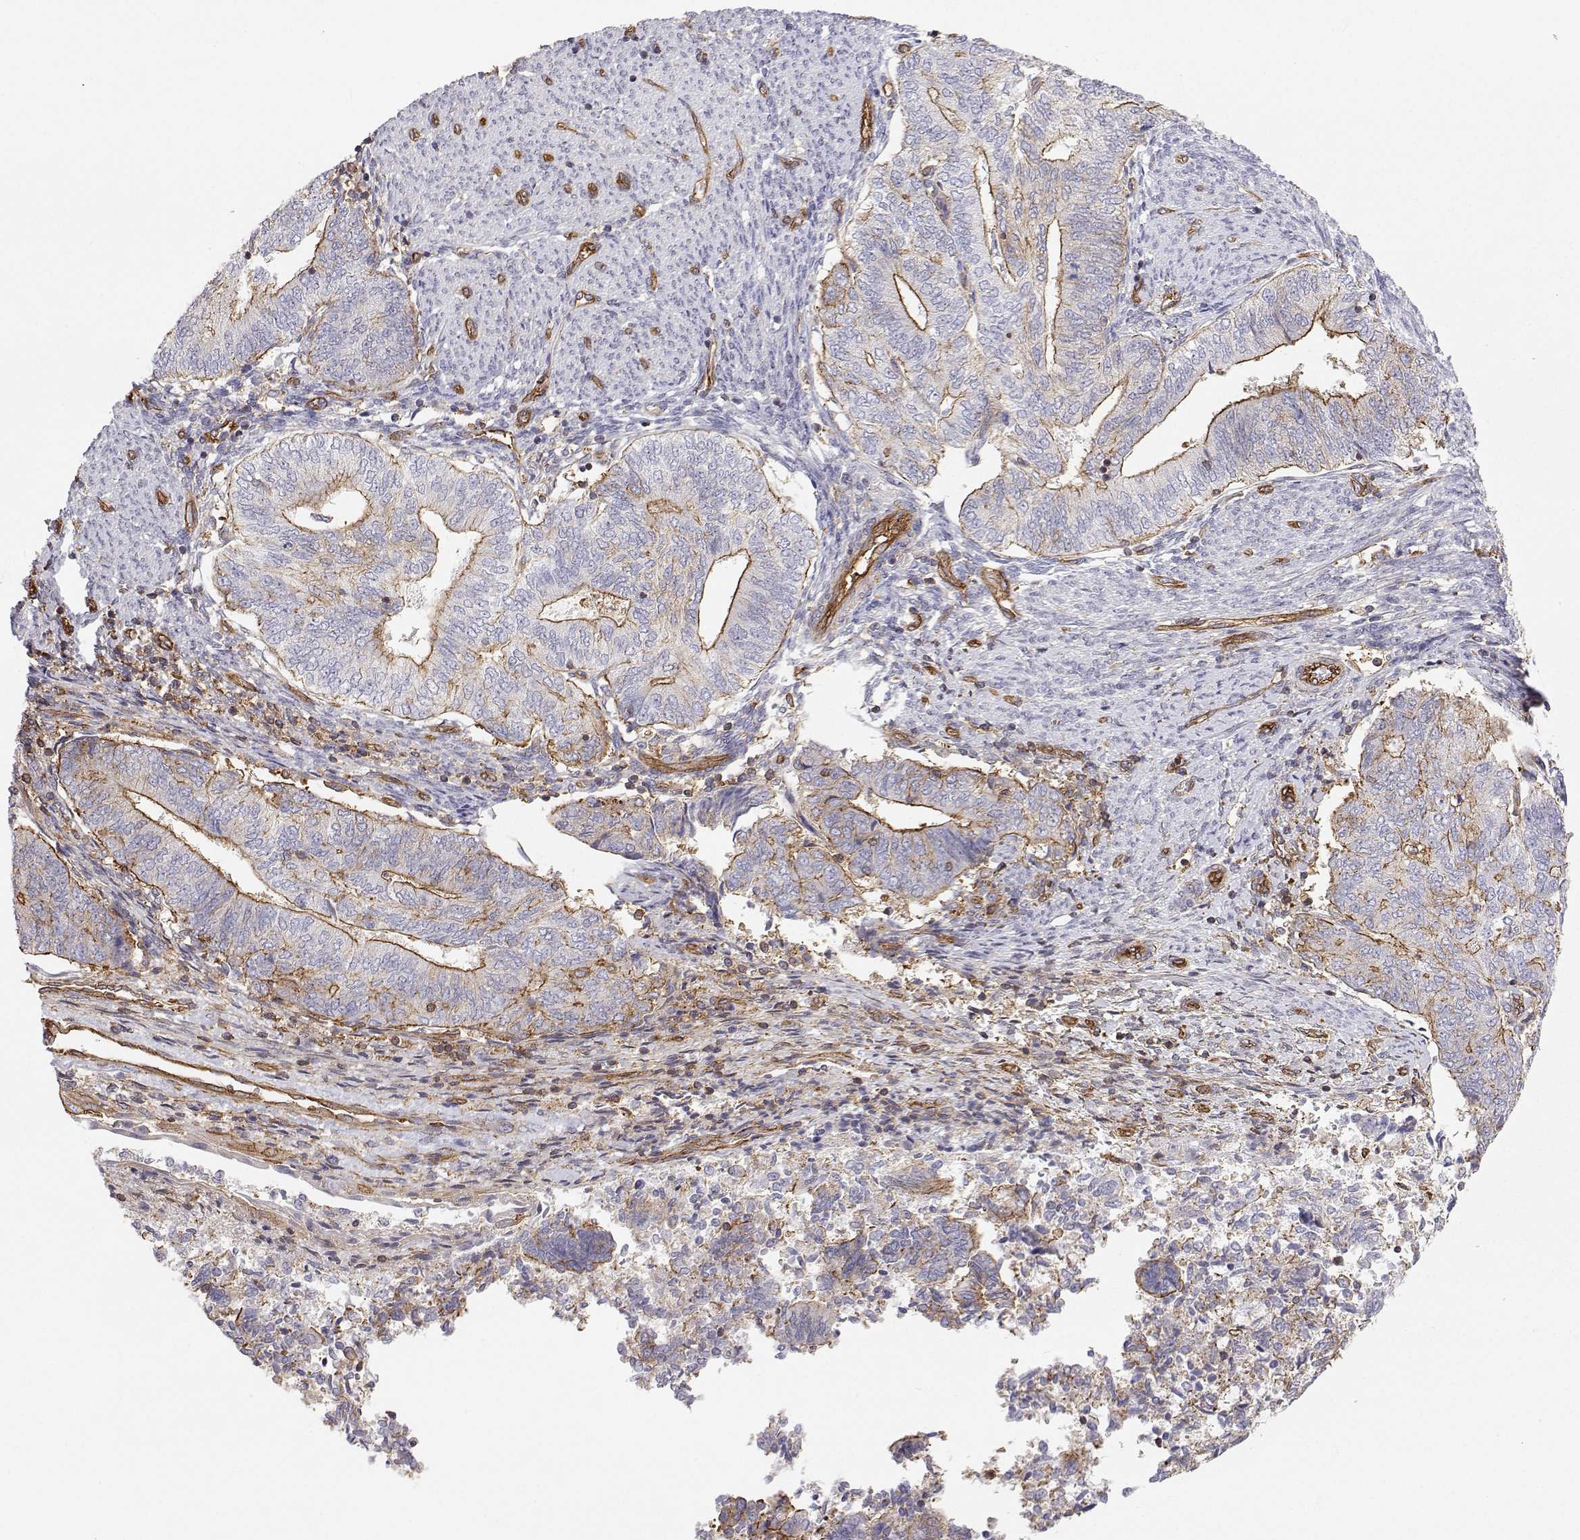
{"staining": {"intensity": "moderate", "quantity": "<25%", "location": "cytoplasmic/membranous"}, "tissue": "endometrial cancer", "cell_type": "Tumor cells", "image_type": "cancer", "snomed": [{"axis": "morphology", "description": "Adenocarcinoma, NOS"}, {"axis": "topography", "description": "Endometrium"}], "caption": "Approximately <25% of tumor cells in human endometrial cancer exhibit moderate cytoplasmic/membranous protein positivity as visualized by brown immunohistochemical staining.", "gene": "MYH9", "patient": {"sex": "female", "age": 65}}